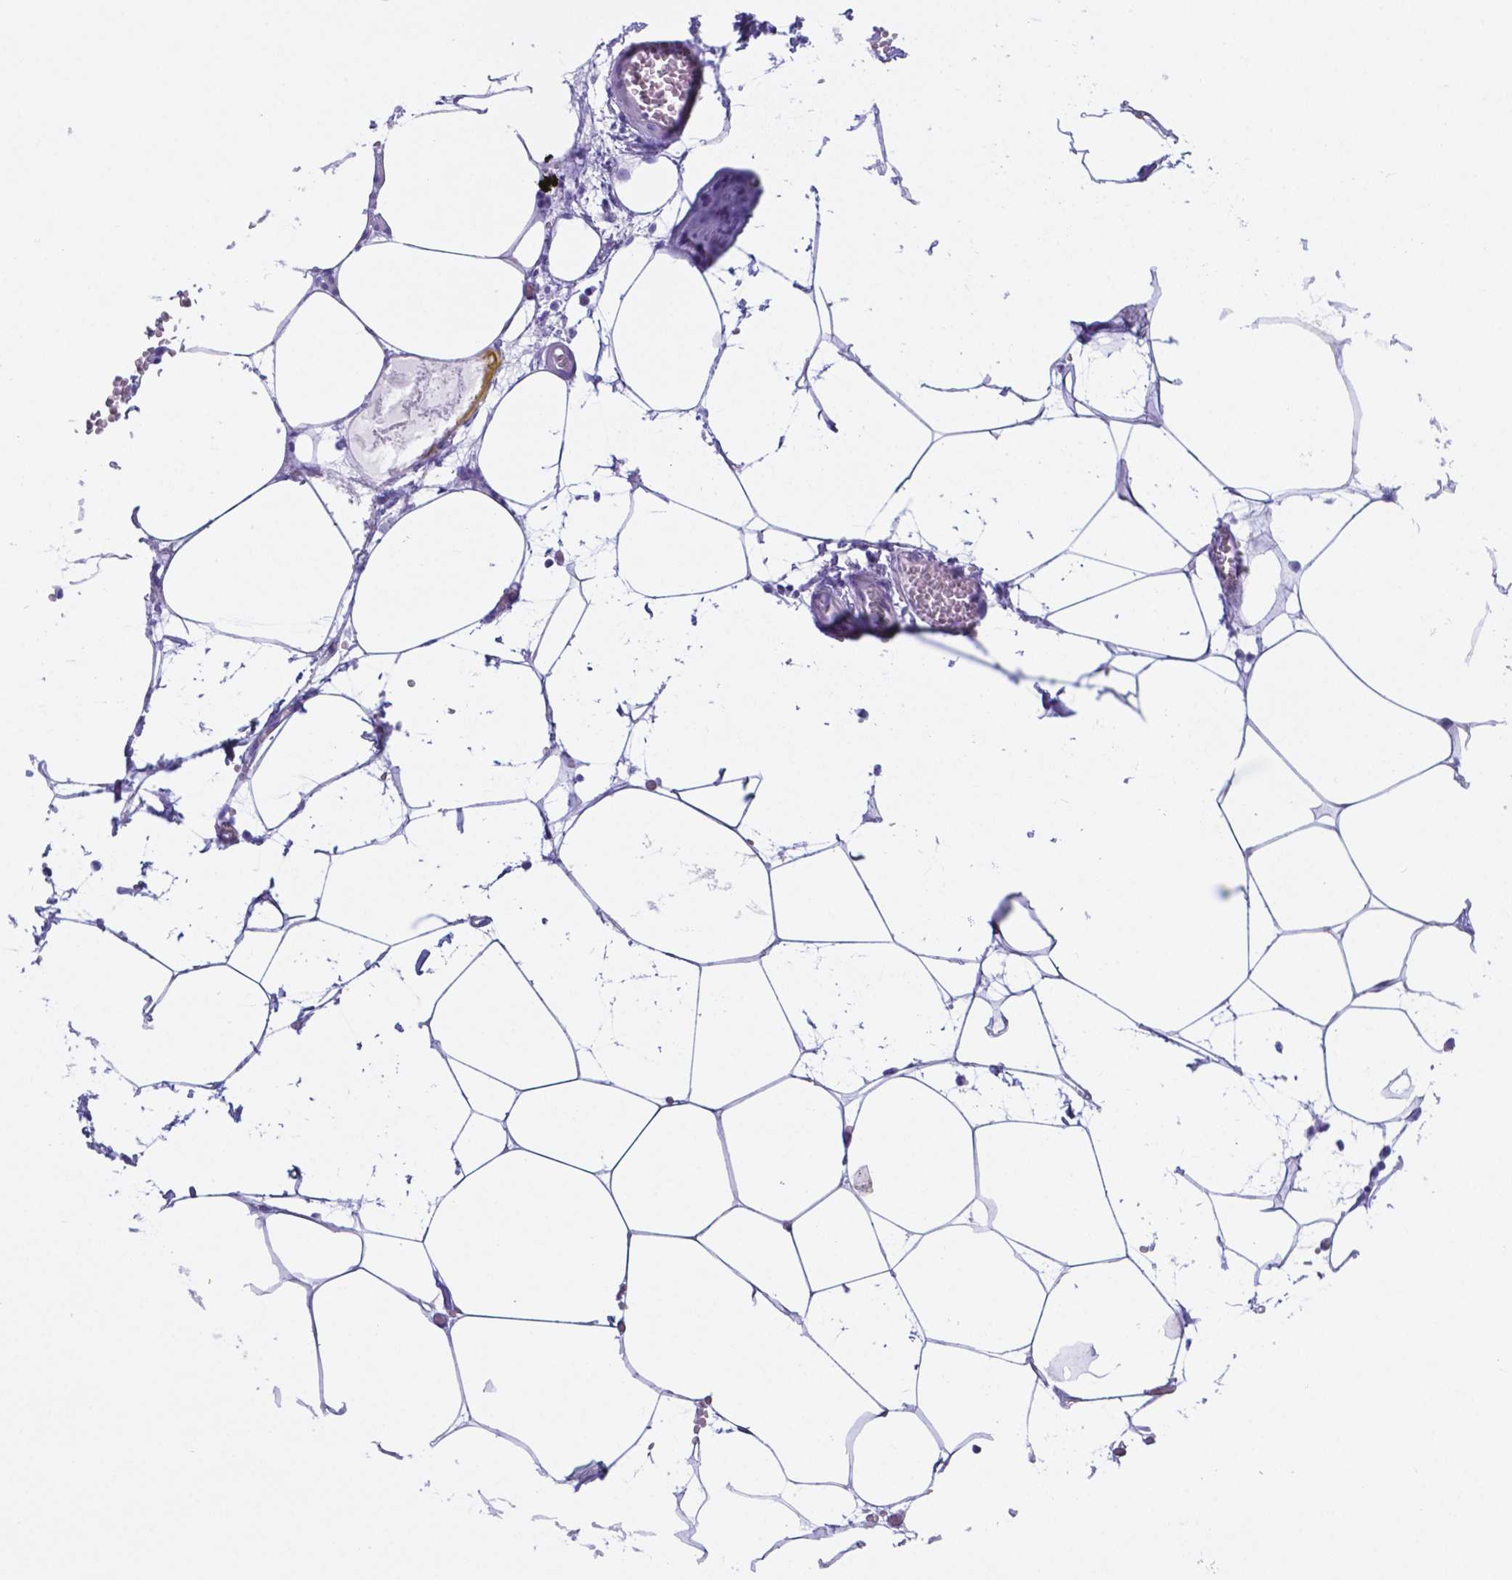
{"staining": {"intensity": "negative", "quantity": "none", "location": "none"}, "tissue": "adipose tissue", "cell_type": "Adipocytes", "image_type": "normal", "snomed": [{"axis": "morphology", "description": "Normal tissue, NOS"}, {"axis": "topography", "description": "Adipose tissue"}, {"axis": "topography", "description": "Pancreas"}, {"axis": "topography", "description": "Peripheral nerve tissue"}], "caption": "A micrograph of adipose tissue stained for a protein demonstrates no brown staining in adipocytes. The staining is performed using DAB (3,3'-diaminobenzidine) brown chromogen with nuclei counter-stained in using hematoxylin.", "gene": "DNAAF8", "patient": {"sex": "female", "age": 58}}